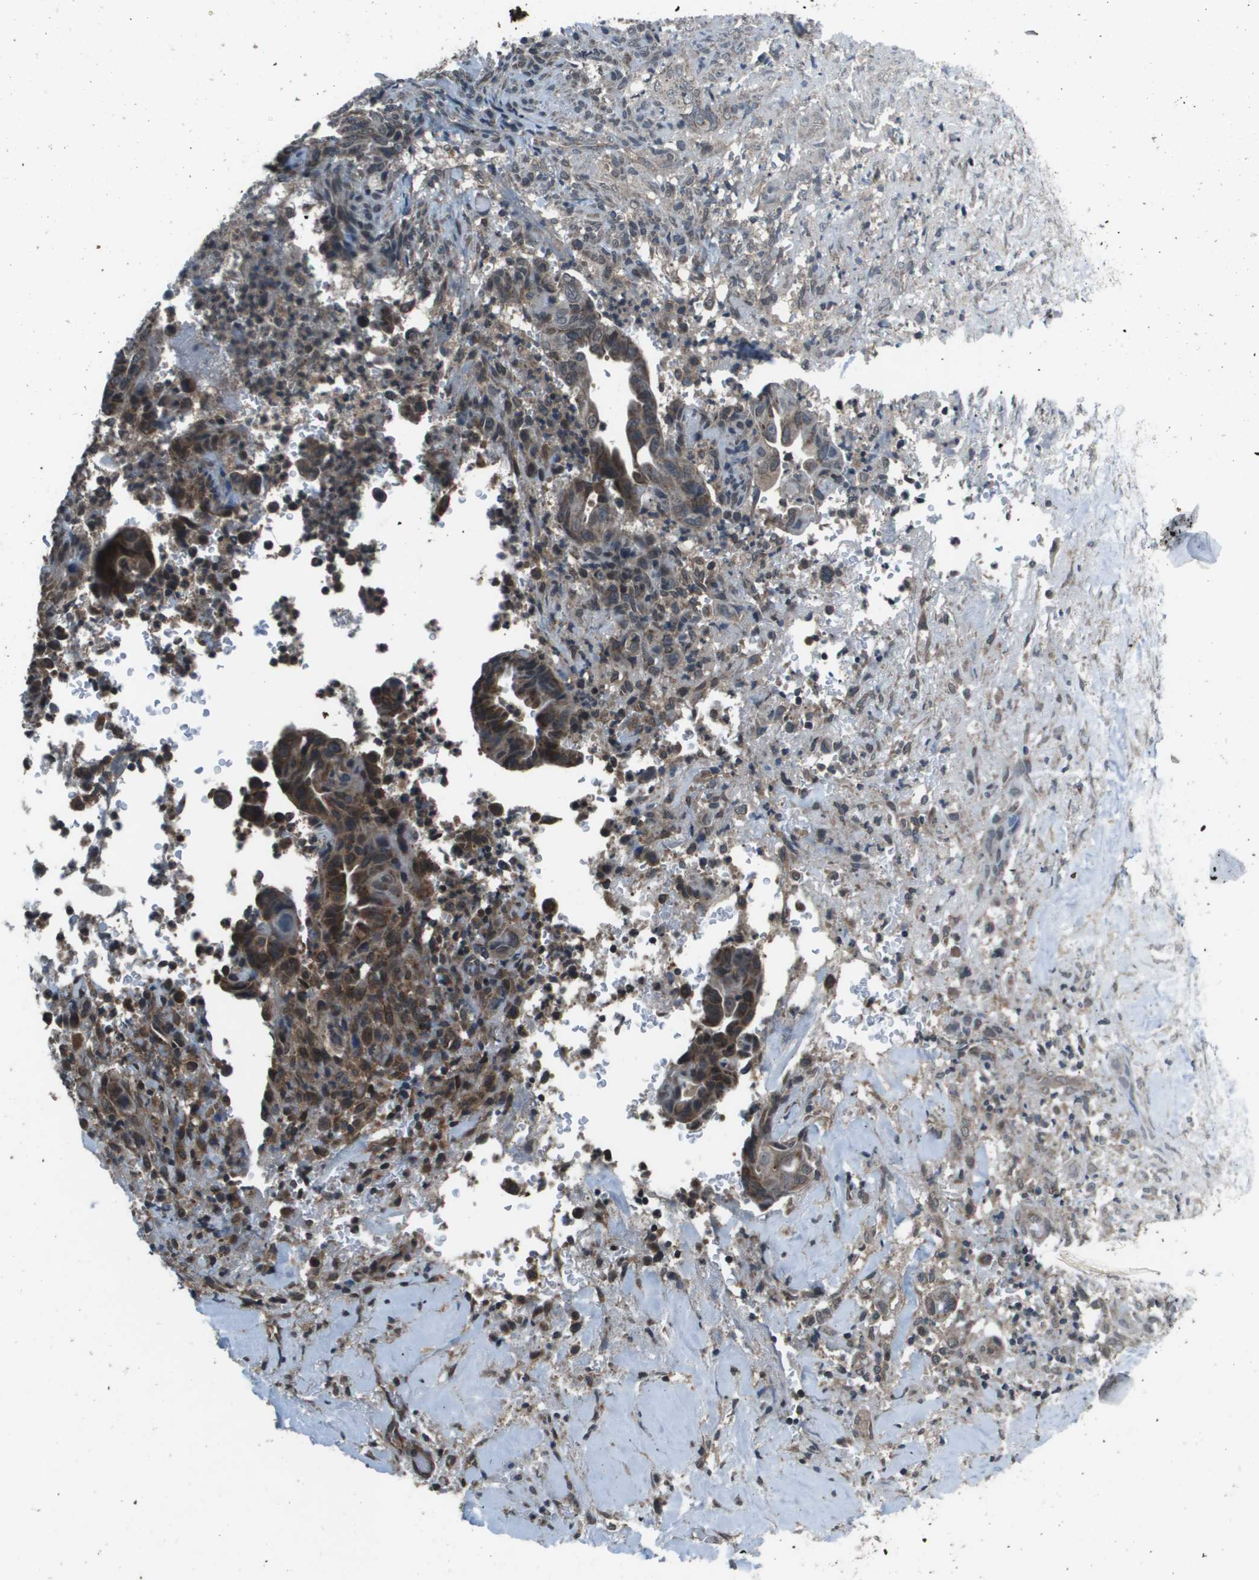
{"staining": {"intensity": "moderate", "quantity": ">75%", "location": "cytoplasmic/membranous"}, "tissue": "liver cancer", "cell_type": "Tumor cells", "image_type": "cancer", "snomed": [{"axis": "morphology", "description": "Cholangiocarcinoma"}, {"axis": "topography", "description": "Liver"}], "caption": "A medium amount of moderate cytoplasmic/membranous staining is appreciated in about >75% of tumor cells in cholangiocarcinoma (liver) tissue.", "gene": "PPFIA1", "patient": {"sex": "female", "age": 67}}